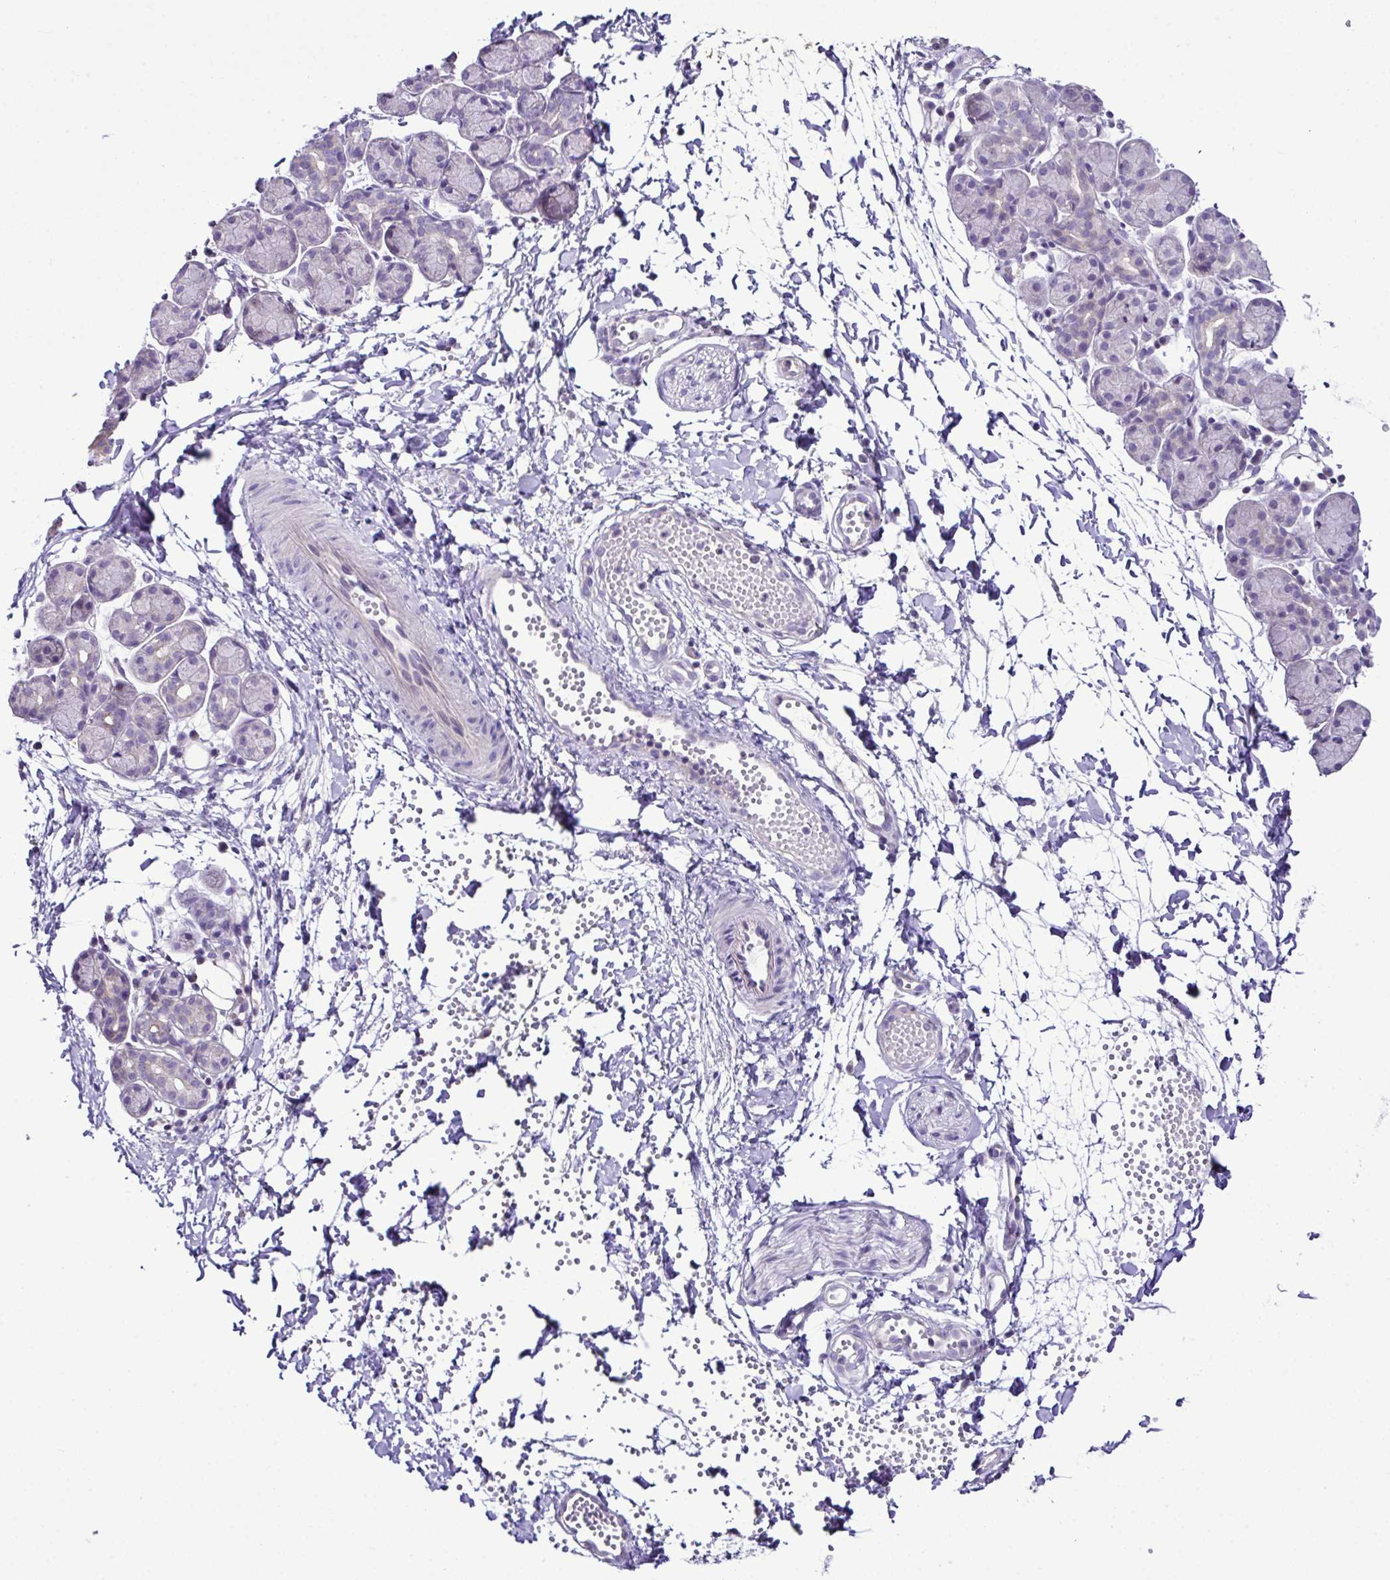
{"staining": {"intensity": "weak", "quantity": "<25%", "location": "cytoplasmic/membranous"}, "tissue": "salivary gland", "cell_type": "Glandular cells", "image_type": "normal", "snomed": [{"axis": "morphology", "description": "Normal tissue, NOS"}, {"axis": "morphology", "description": "Inflammation, NOS"}, {"axis": "topography", "description": "Lymph node"}, {"axis": "topography", "description": "Salivary gland"}], "caption": "Image shows no protein expression in glandular cells of benign salivary gland. (DAB immunohistochemistry (IHC) with hematoxylin counter stain).", "gene": "D2HGDH", "patient": {"sex": "male", "age": 3}}